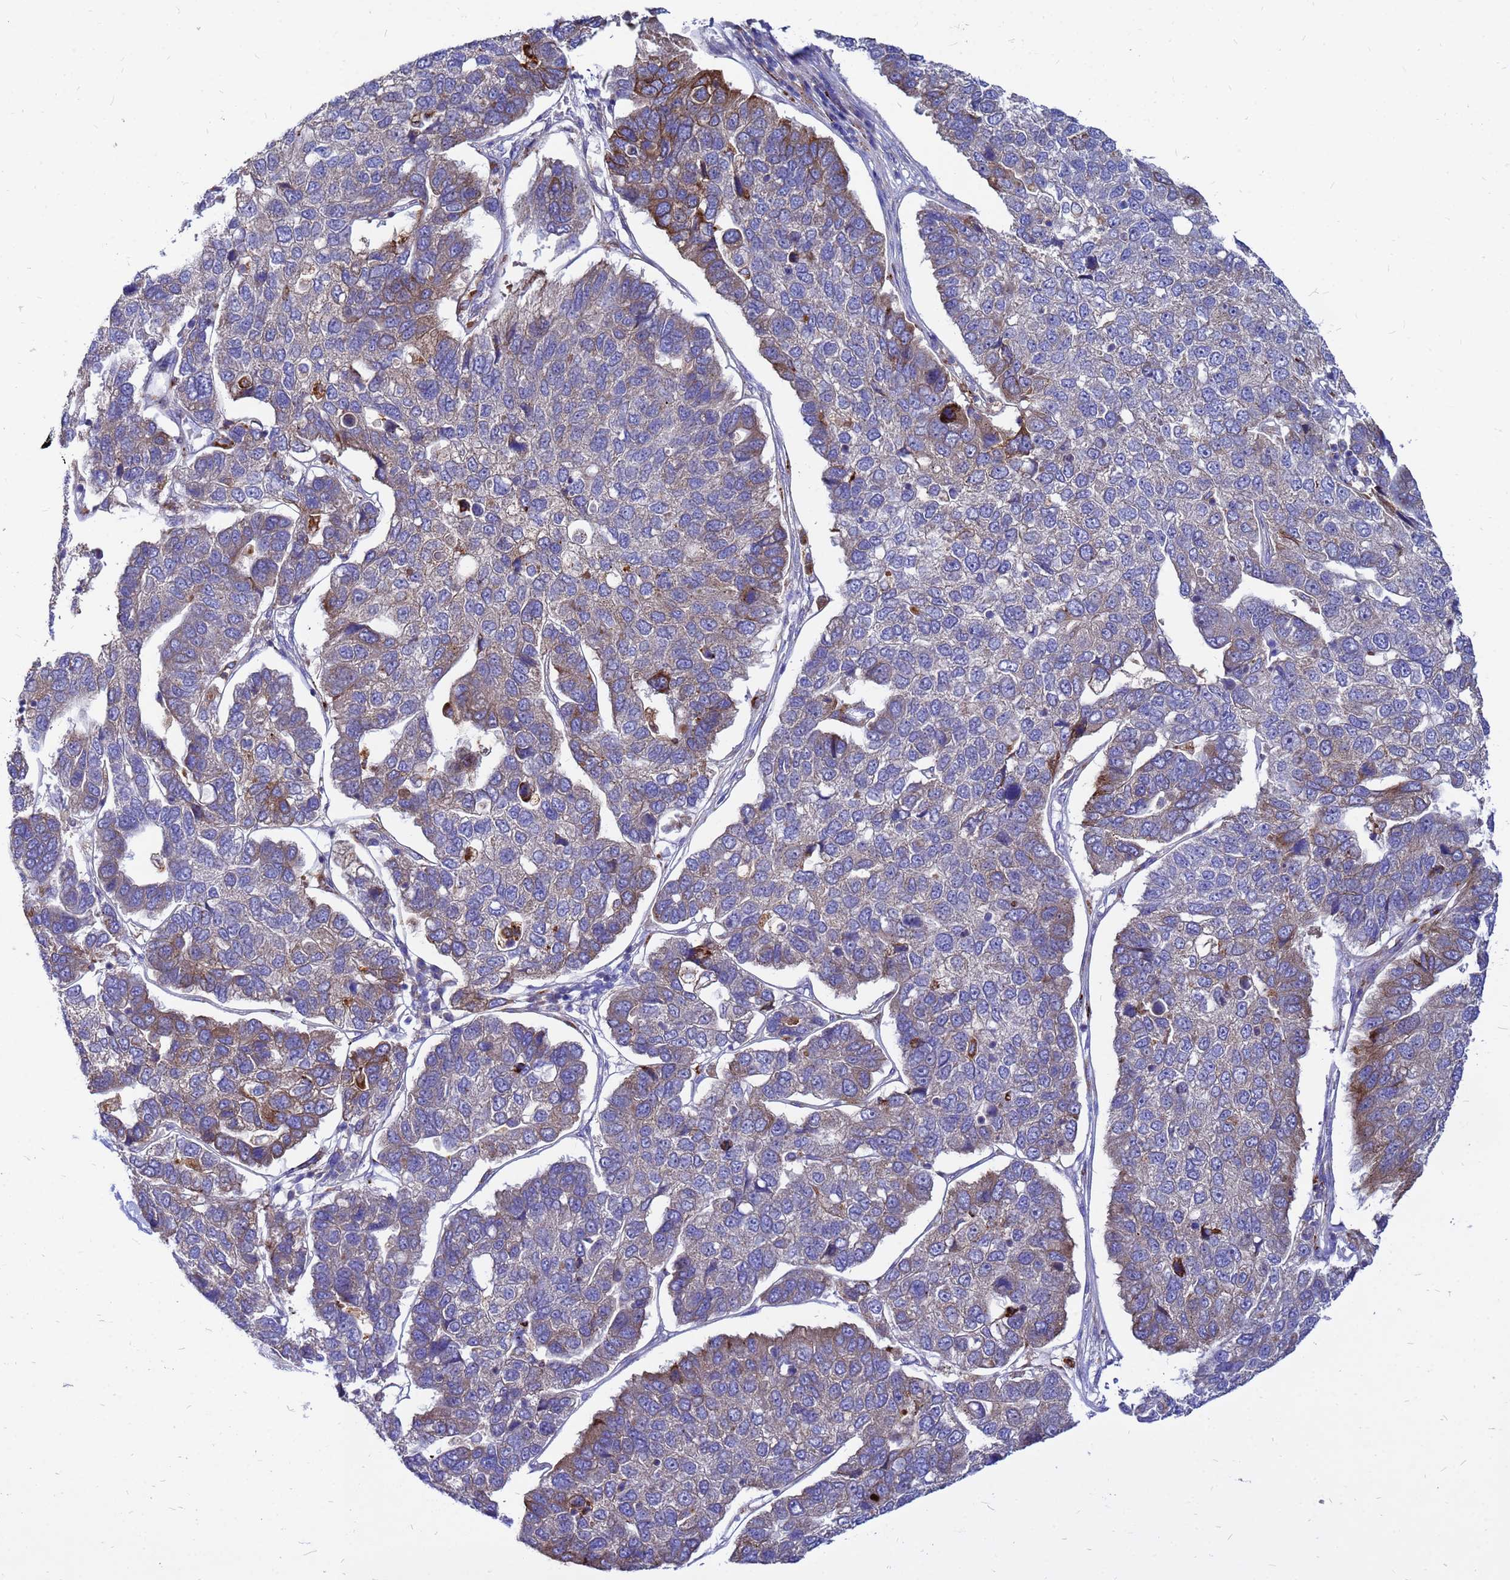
{"staining": {"intensity": "moderate", "quantity": "<25%", "location": "cytoplasmic/membranous"}, "tissue": "pancreatic cancer", "cell_type": "Tumor cells", "image_type": "cancer", "snomed": [{"axis": "morphology", "description": "Adenocarcinoma, NOS"}, {"axis": "topography", "description": "Pancreas"}], "caption": "This photomicrograph exhibits IHC staining of human adenocarcinoma (pancreatic), with low moderate cytoplasmic/membranous expression in approximately <25% of tumor cells.", "gene": "FHIP1A", "patient": {"sex": "female", "age": 61}}